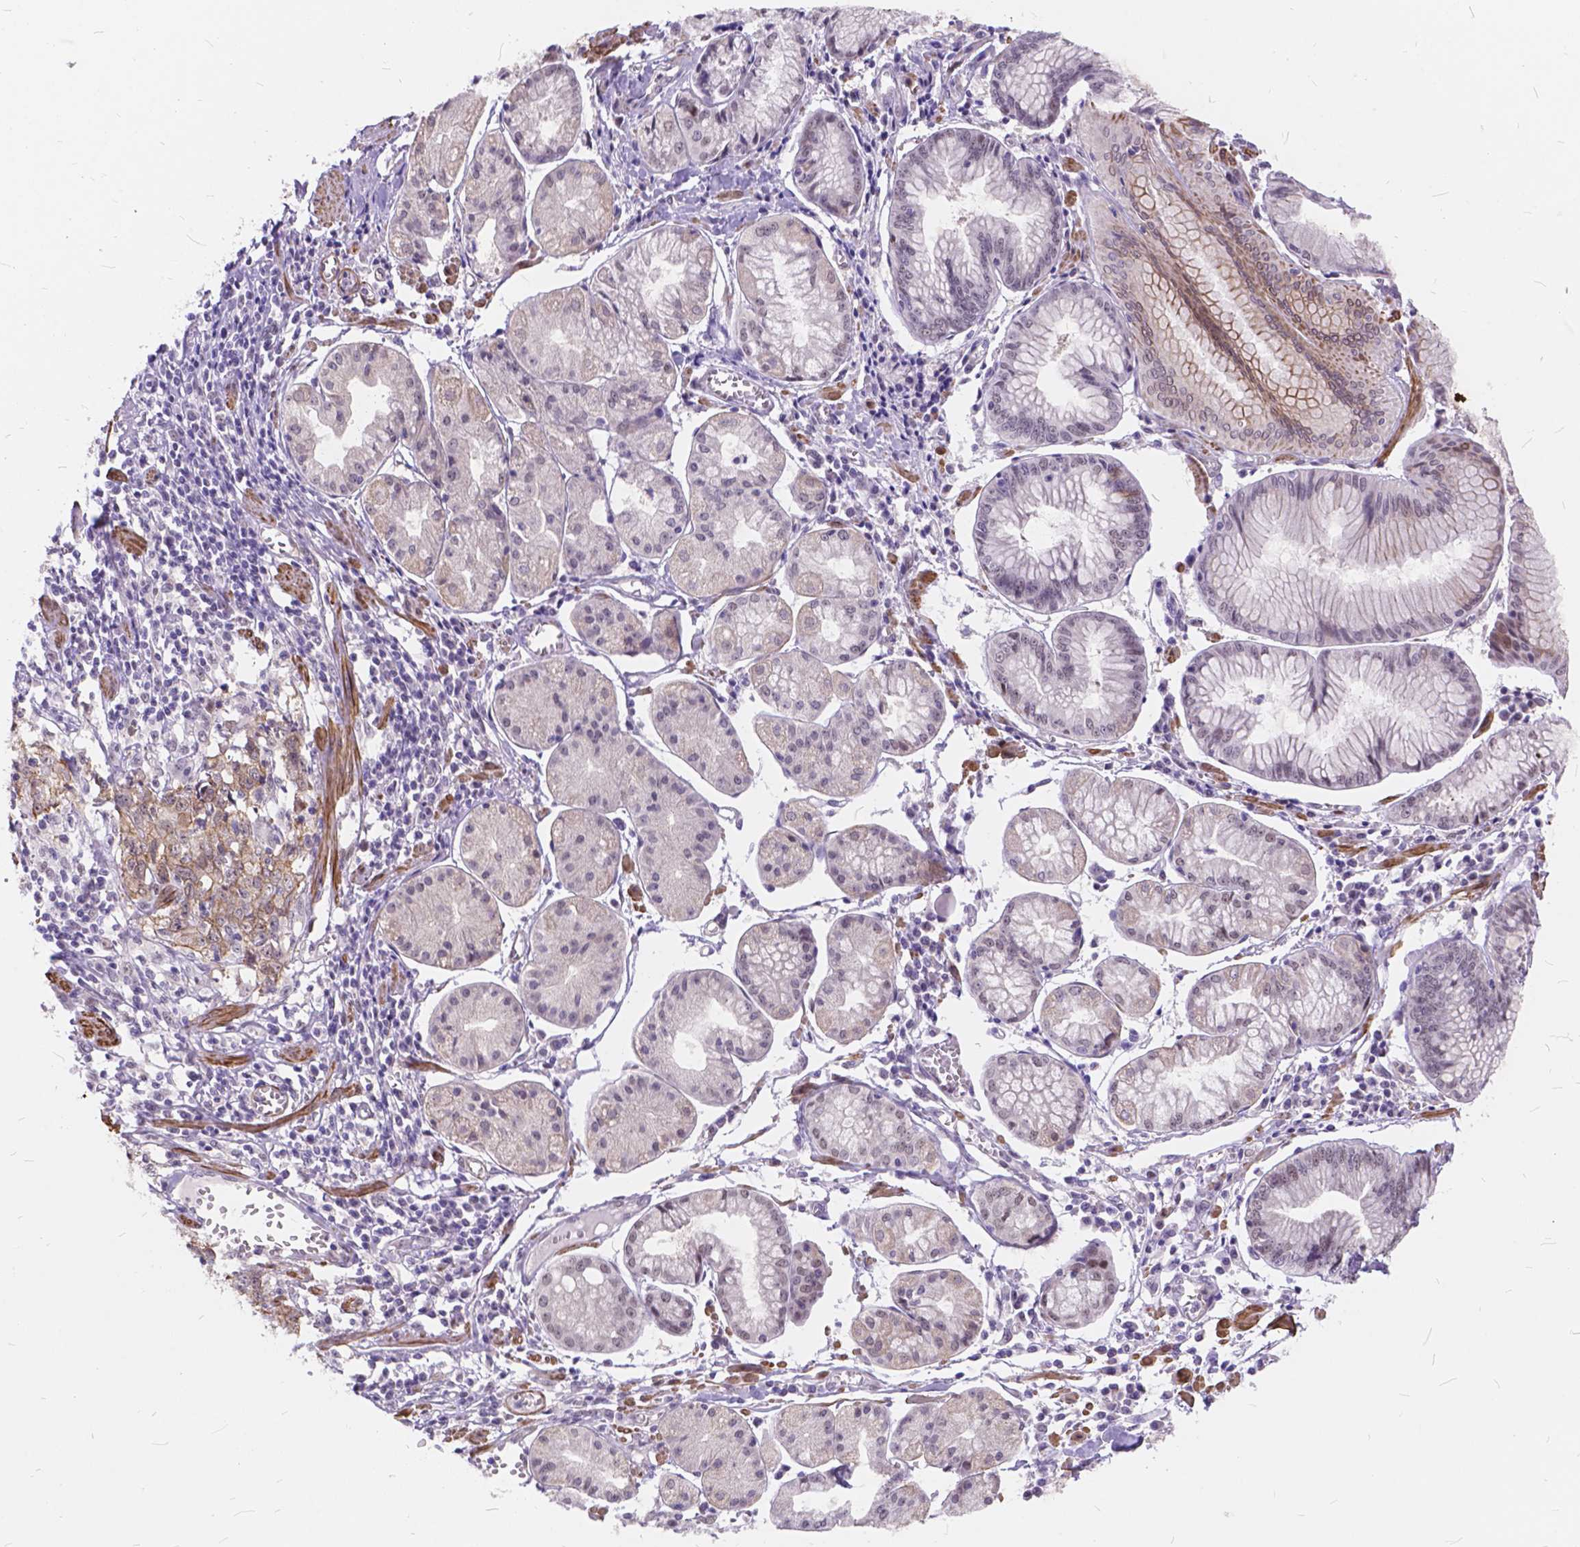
{"staining": {"intensity": "negative", "quantity": "none", "location": "none"}, "tissue": "stomach cancer", "cell_type": "Tumor cells", "image_type": "cancer", "snomed": [{"axis": "morphology", "description": "Adenocarcinoma, NOS"}, {"axis": "topography", "description": "Stomach, upper"}], "caption": "Immunohistochemical staining of stomach cancer (adenocarcinoma) shows no significant expression in tumor cells. The staining is performed using DAB brown chromogen with nuclei counter-stained in using hematoxylin.", "gene": "MAN2C1", "patient": {"sex": "male", "age": 81}}